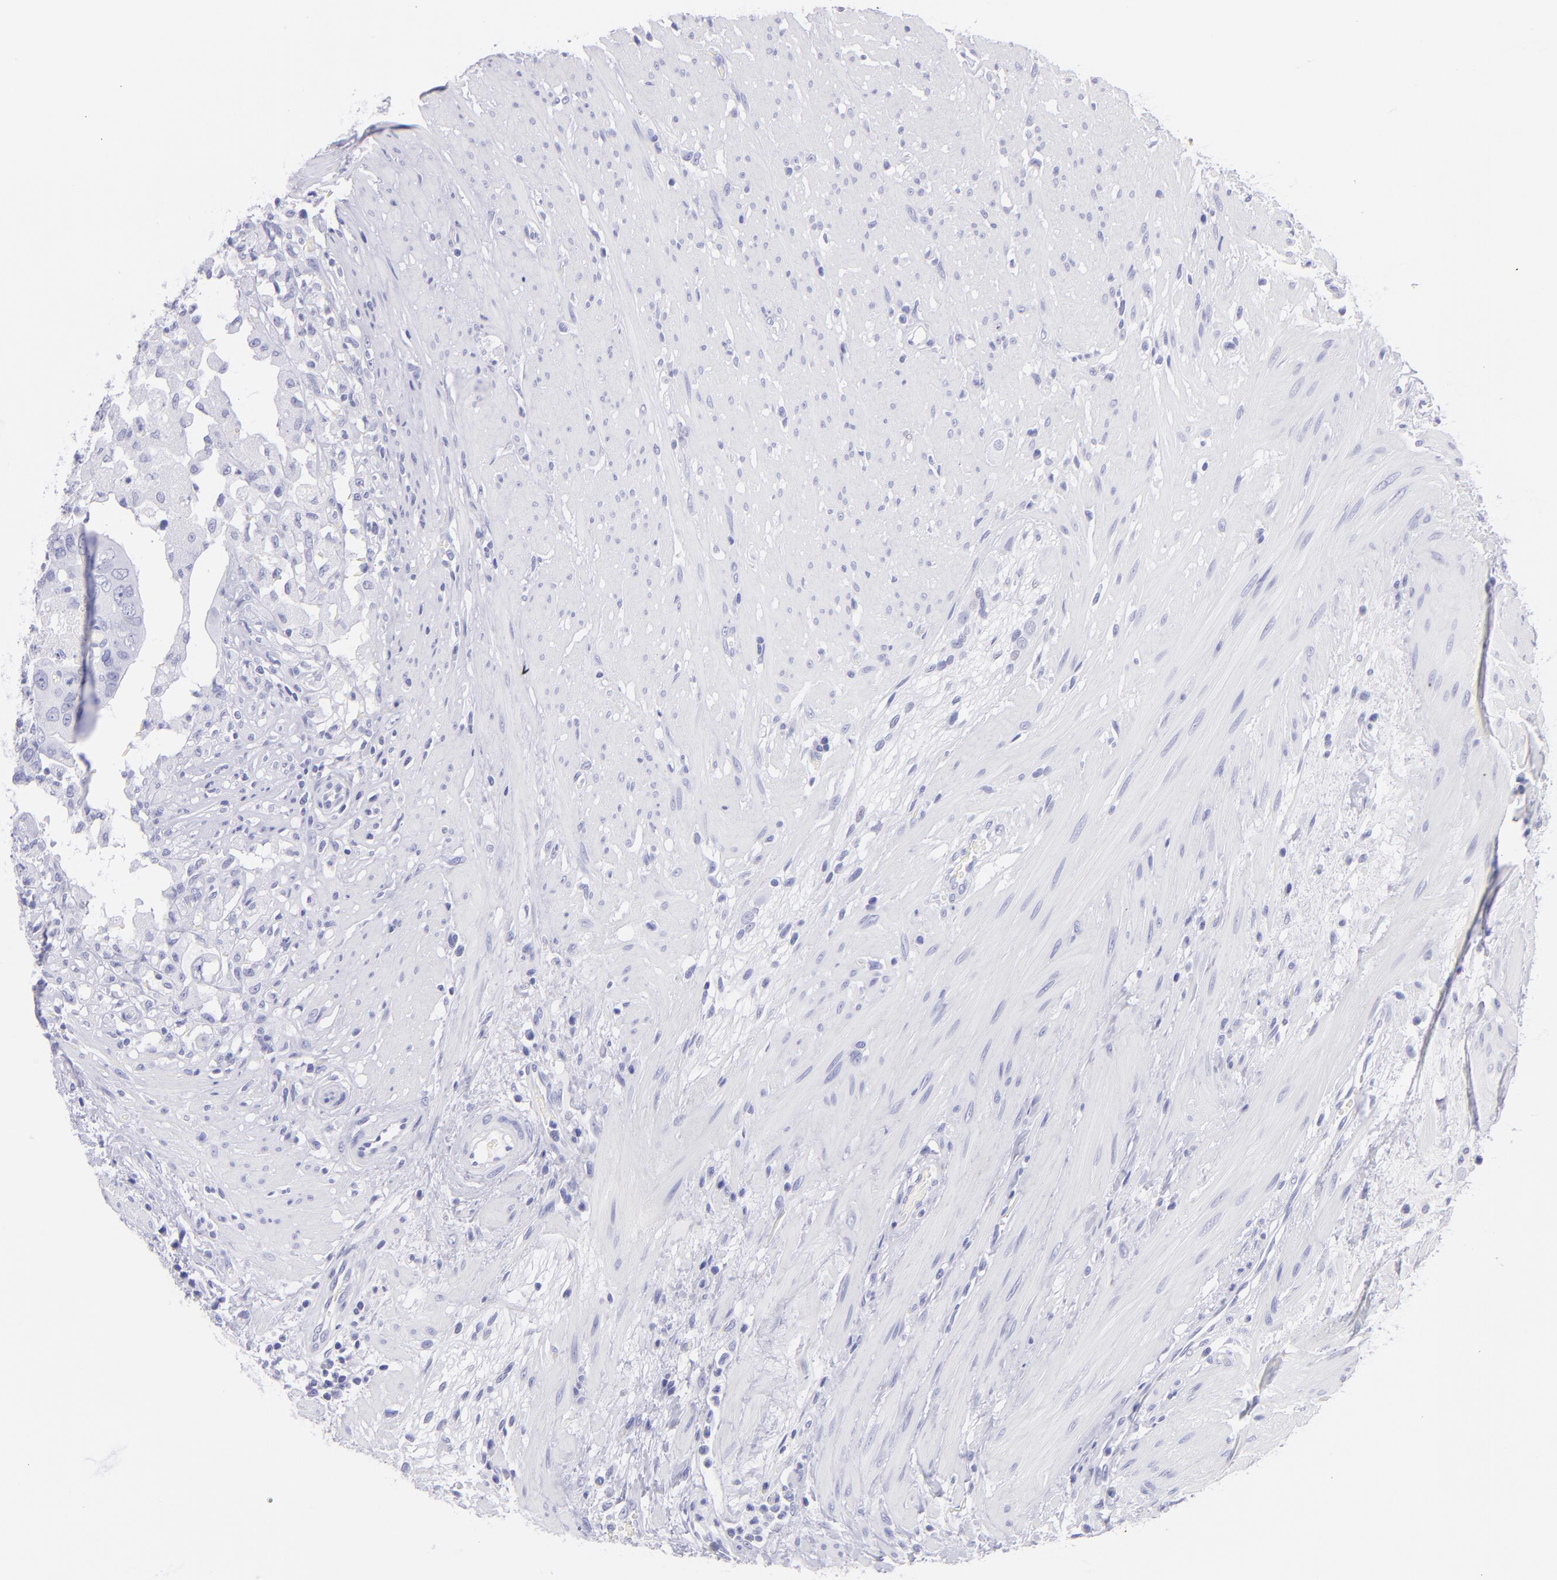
{"staining": {"intensity": "negative", "quantity": "none", "location": "none"}, "tissue": "colorectal cancer", "cell_type": "Tumor cells", "image_type": "cancer", "snomed": [{"axis": "morphology", "description": "Adenocarcinoma, NOS"}, {"axis": "topography", "description": "Rectum"}], "caption": "Immunohistochemistry (IHC) image of neoplastic tissue: human adenocarcinoma (colorectal) stained with DAB (3,3'-diaminobenzidine) exhibits no significant protein staining in tumor cells.", "gene": "PIP", "patient": {"sex": "male", "age": 53}}